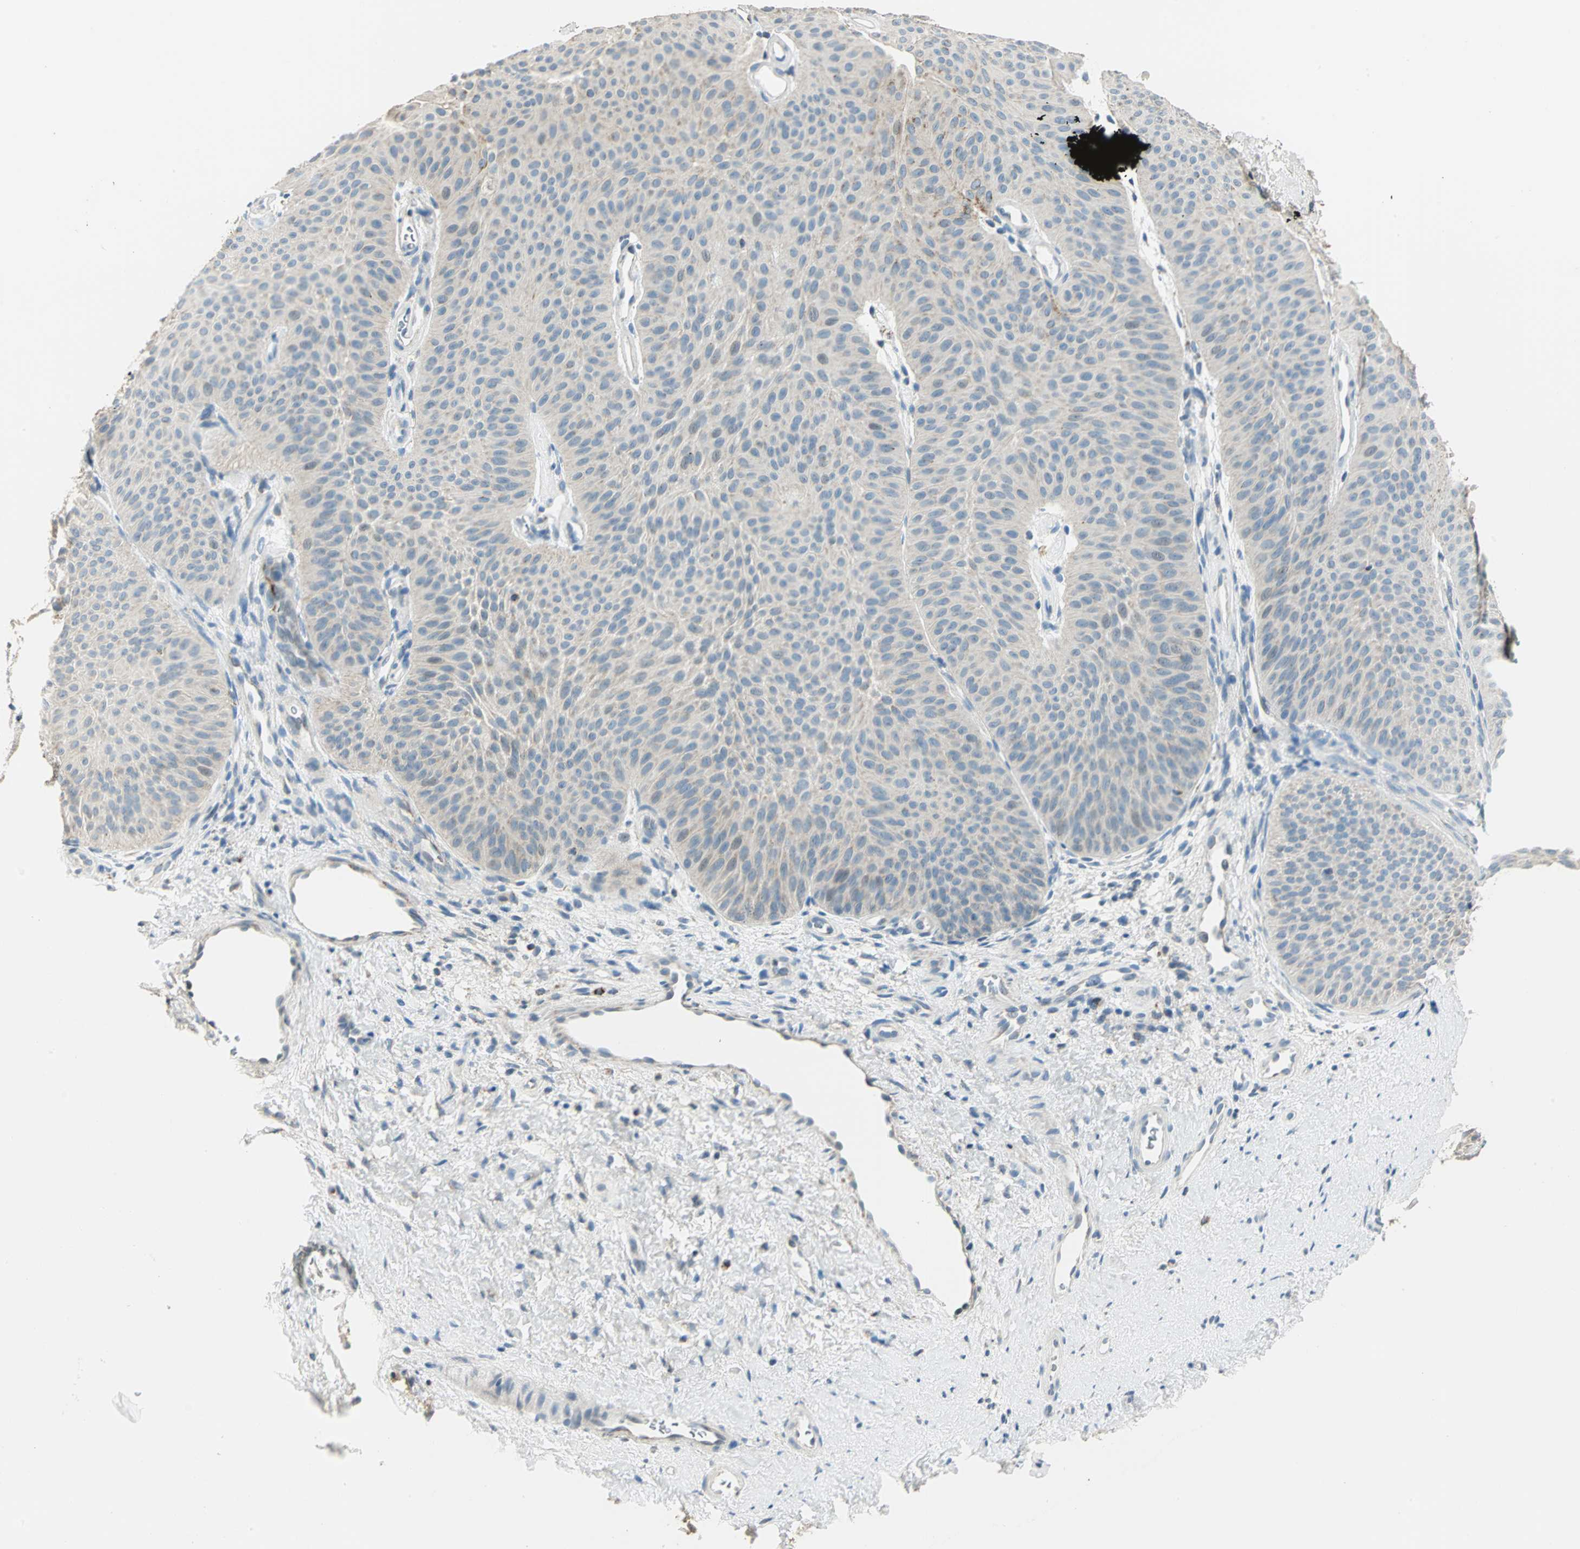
{"staining": {"intensity": "weak", "quantity": ">75%", "location": "cytoplasmic/membranous"}, "tissue": "urothelial cancer", "cell_type": "Tumor cells", "image_type": "cancer", "snomed": [{"axis": "morphology", "description": "Urothelial carcinoma, Low grade"}, {"axis": "topography", "description": "Urinary bladder"}], "caption": "Brown immunohistochemical staining in urothelial cancer displays weak cytoplasmic/membranous expression in about >75% of tumor cells.", "gene": "ACADM", "patient": {"sex": "female", "age": 60}}